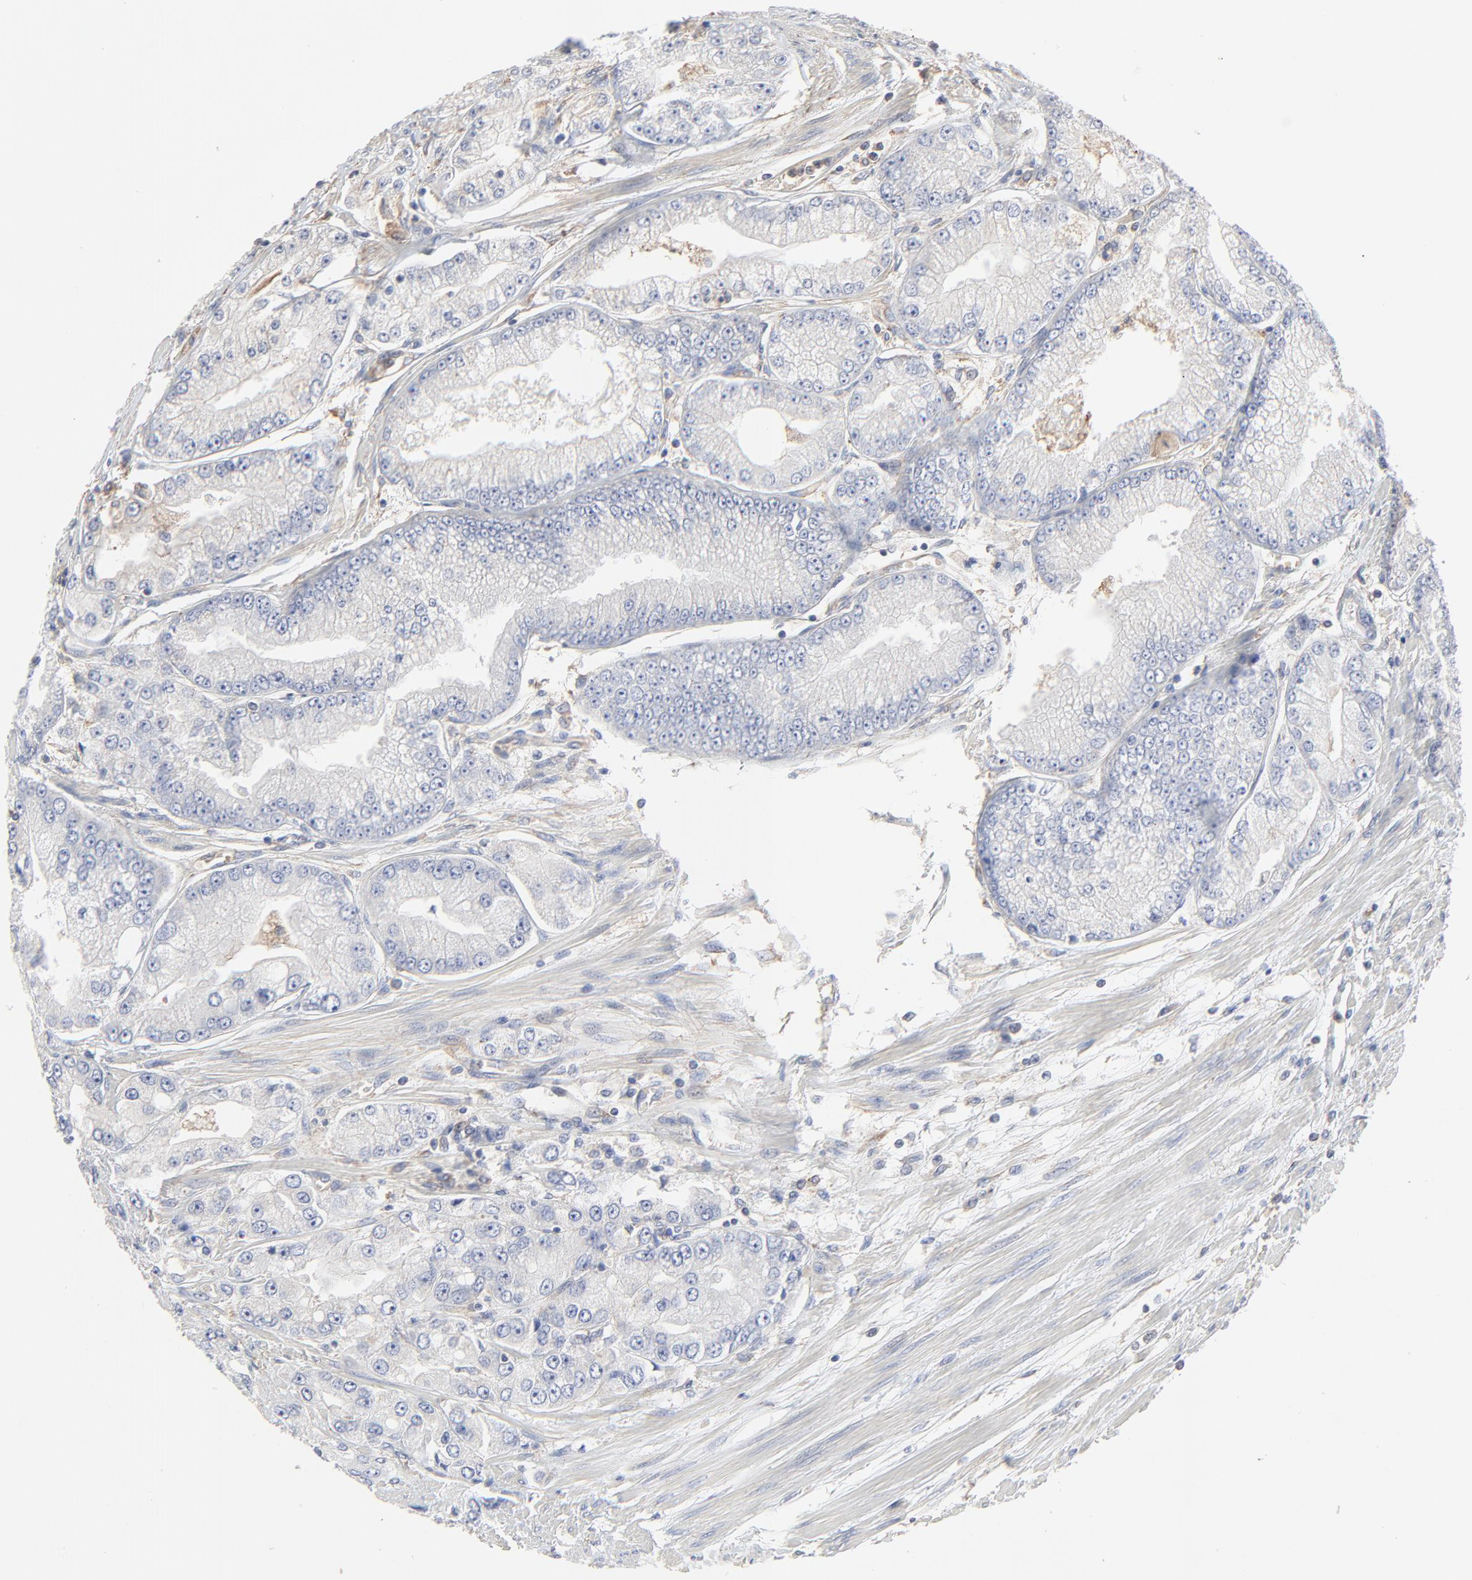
{"staining": {"intensity": "weak", "quantity": "<25%", "location": "cytoplasmic/membranous"}, "tissue": "prostate cancer", "cell_type": "Tumor cells", "image_type": "cancer", "snomed": [{"axis": "morphology", "description": "Adenocarcinoma, Medium grade"}, {"axis": "topography", "description": "Prostate"}], "caption": "DAB immunohistochemical staining of prostate cancer (medium-grade adenocarcinoma) exhibits no significant positivity in tumor cells.", "gene": "NXF3", "patient": {"sex": "male", "age": 72}}